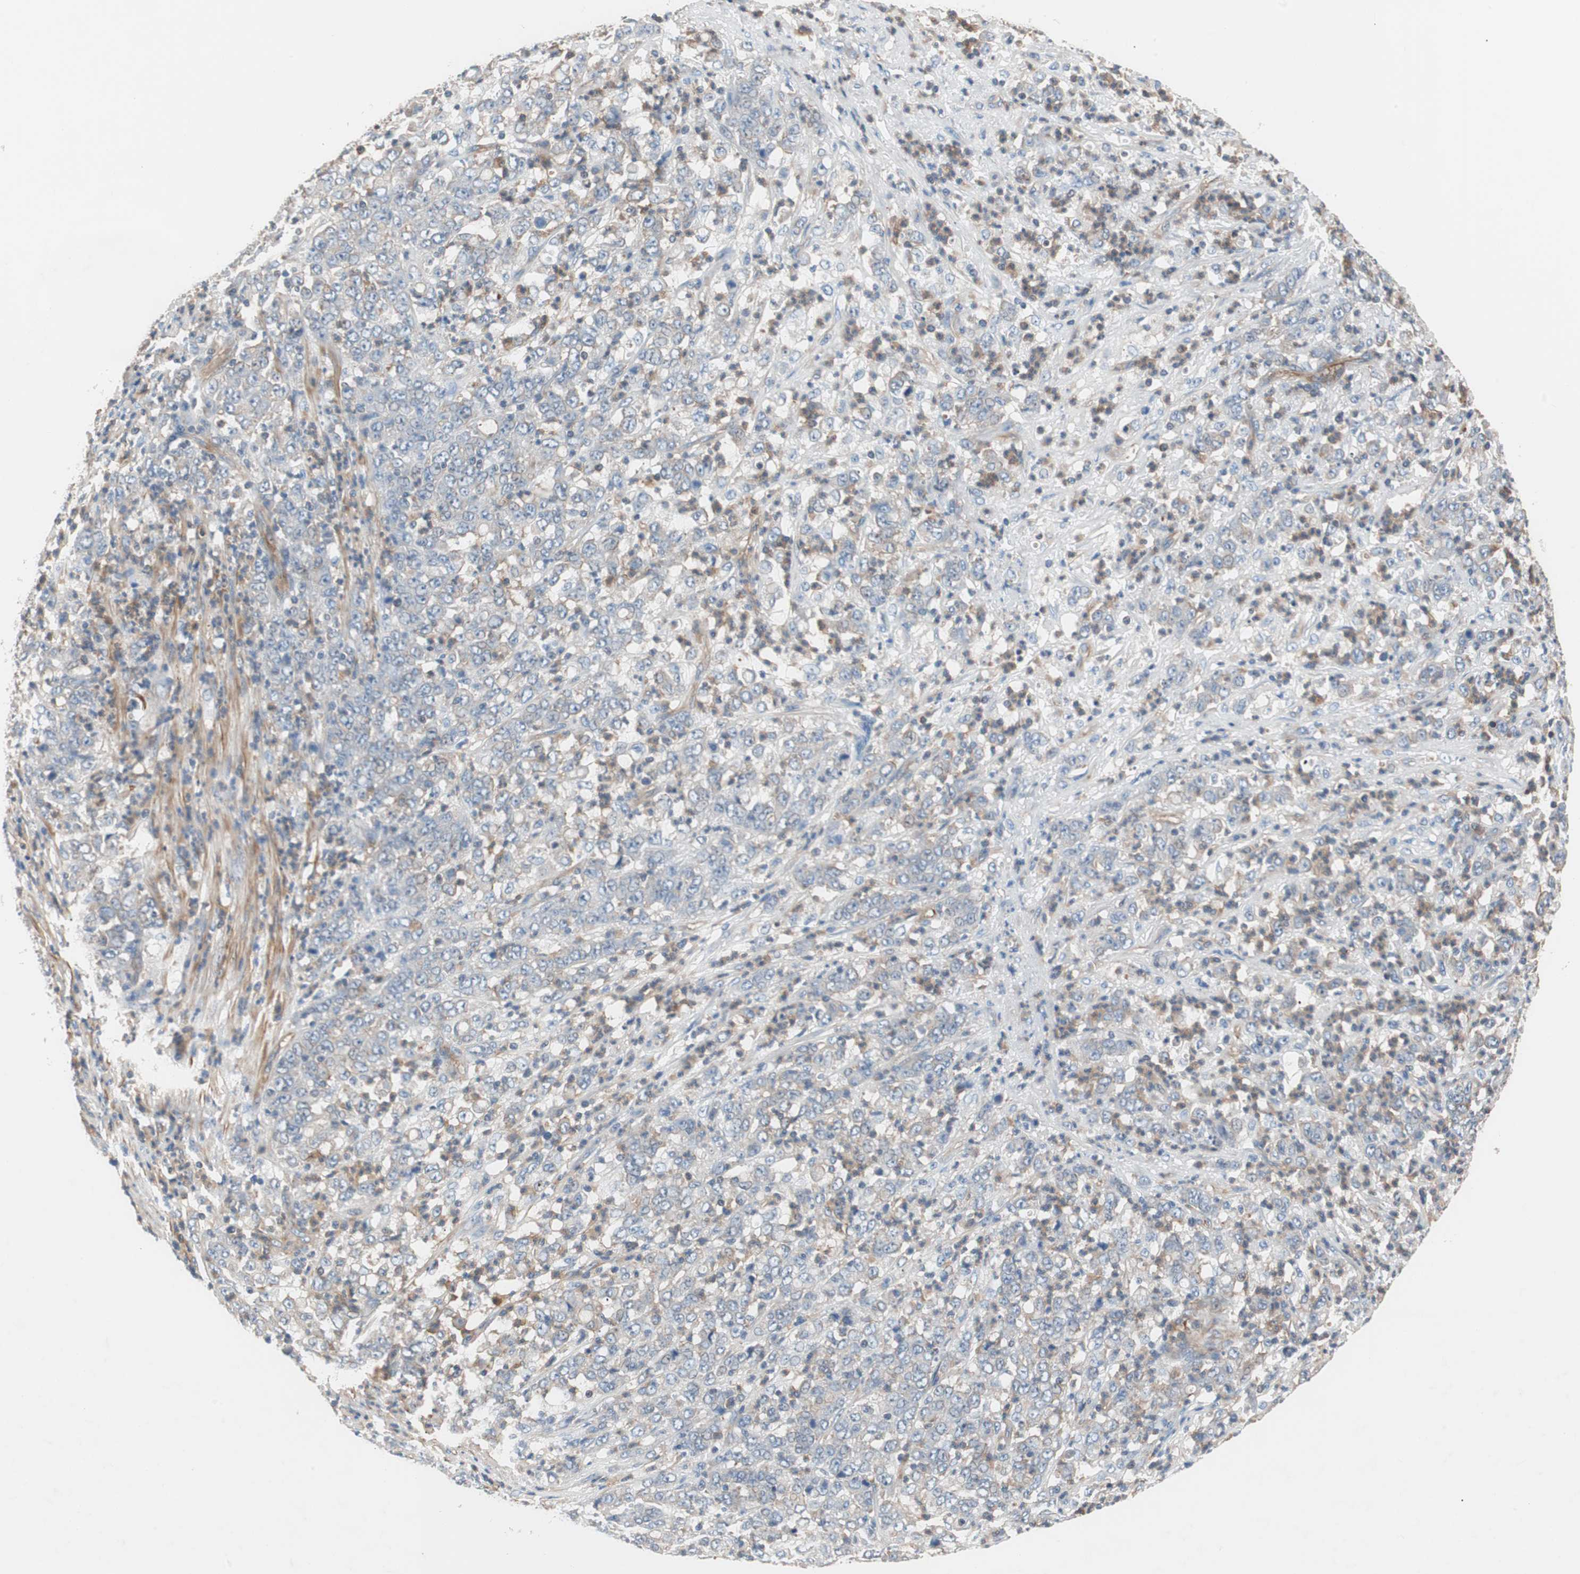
{"staining": {"intensity": "weak", "quantity": "<25%", "location": "cytoplasmic/membranous"}, "tissue": "stomach cancer", "cell_type": "Tumor cells", "image_type": "cancer", "snomed": [{"axis": "morphology", "description": "Adenocarcinoma, NOS"}, {"axis": "topography", "description": "Stomach, lower"}], "caption": "There is no significant positivity in tumor cells of stomach adenocarcinoma.", "gene": "GPR160", "patient": {"sex": "female", "age": 71}}